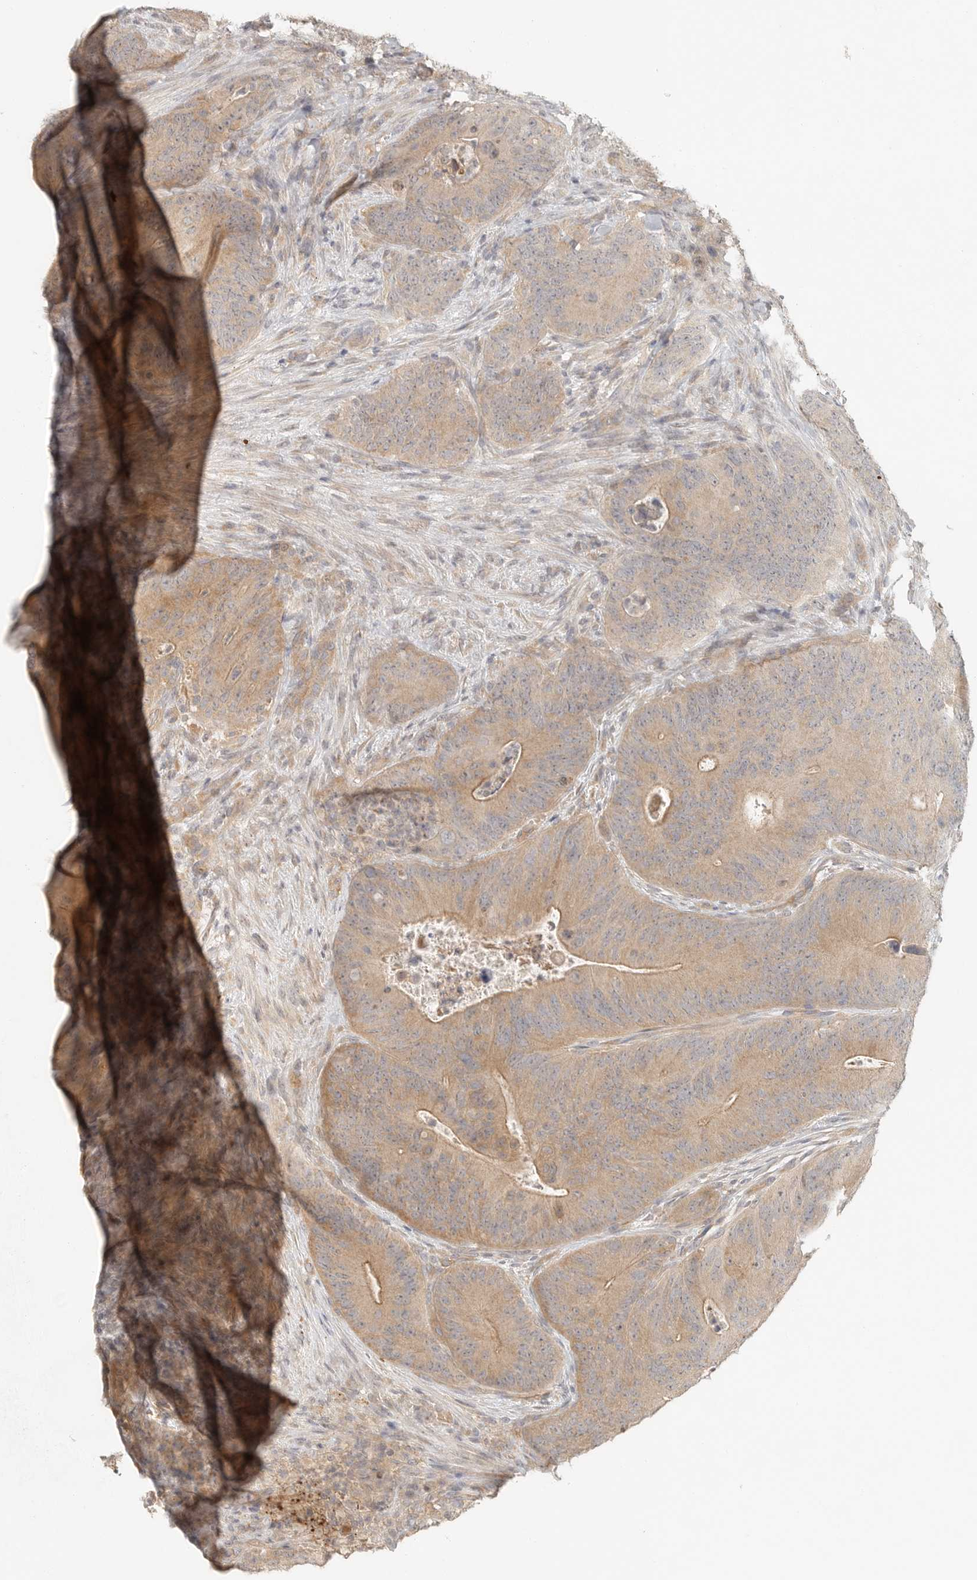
{"staining": {"intensity": "moderate", "quantity": ">75%", "location": "cytoplasmic/membranous"}, "tissue": "colorectal cancer", "cell_type": "Tumor cells", "image_type": "cancer", "snomed": [{"axis": "morphology", "description": "Normal tissue, NOS"}, {"axis": "topography", "description": "Colon"}], "caption": "Immunohistochemistry (IHC) image of neoplastic tissue: colorectal cancer stained using immunohistochemistry (IHC) shows medium levels of moderate protein expression localized specifically in the cytoplasmic/membranous of tumor cells, appearing as a cytoplasmic/membranous brown color.", "gene": "HDAC6", "patient": {"sex": "female", "age": 82}}